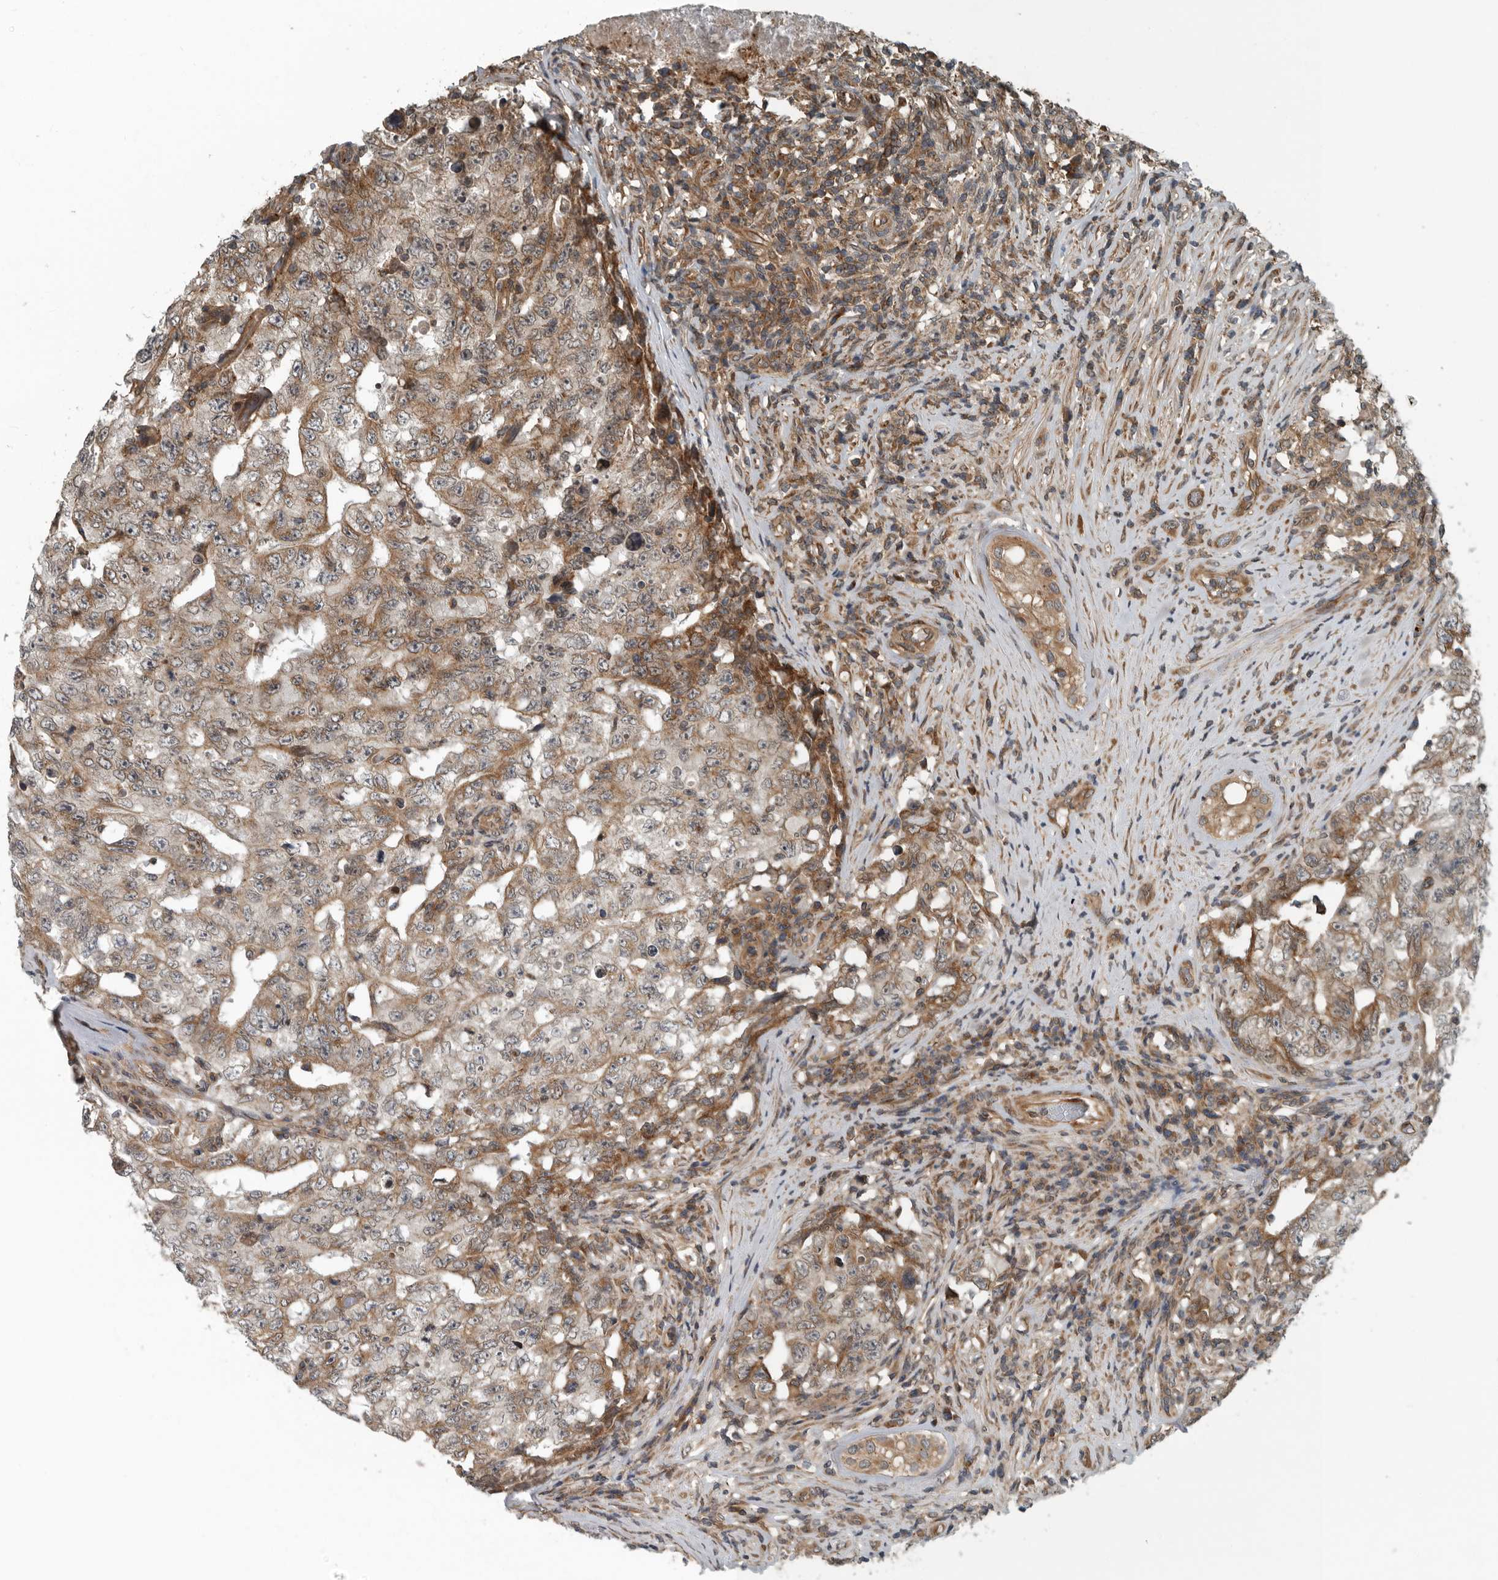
{"staining": {"intensity": "moderate", "quantity": "<25%", "location": "cytoplasmic/membranous"}, "tissue": "testis cancer", "cell_type": "Tumor cells", "image_type": "cancer", "snomed": [{"axis": "morphology", "description": "Carcinoma, Embryonal, NOS"}, {"axis": "topography", "description": "Testis"}], "caption": "A high-resolution image shows immunohistochemistry staining of testis cancer (embryonal carcinoma), which reveals moderate cytoplasmic/membranous positivity in approximately <25% of tumor cells.", "gene": "AMFR", "patient": {"sex": "male", "age": 26}}